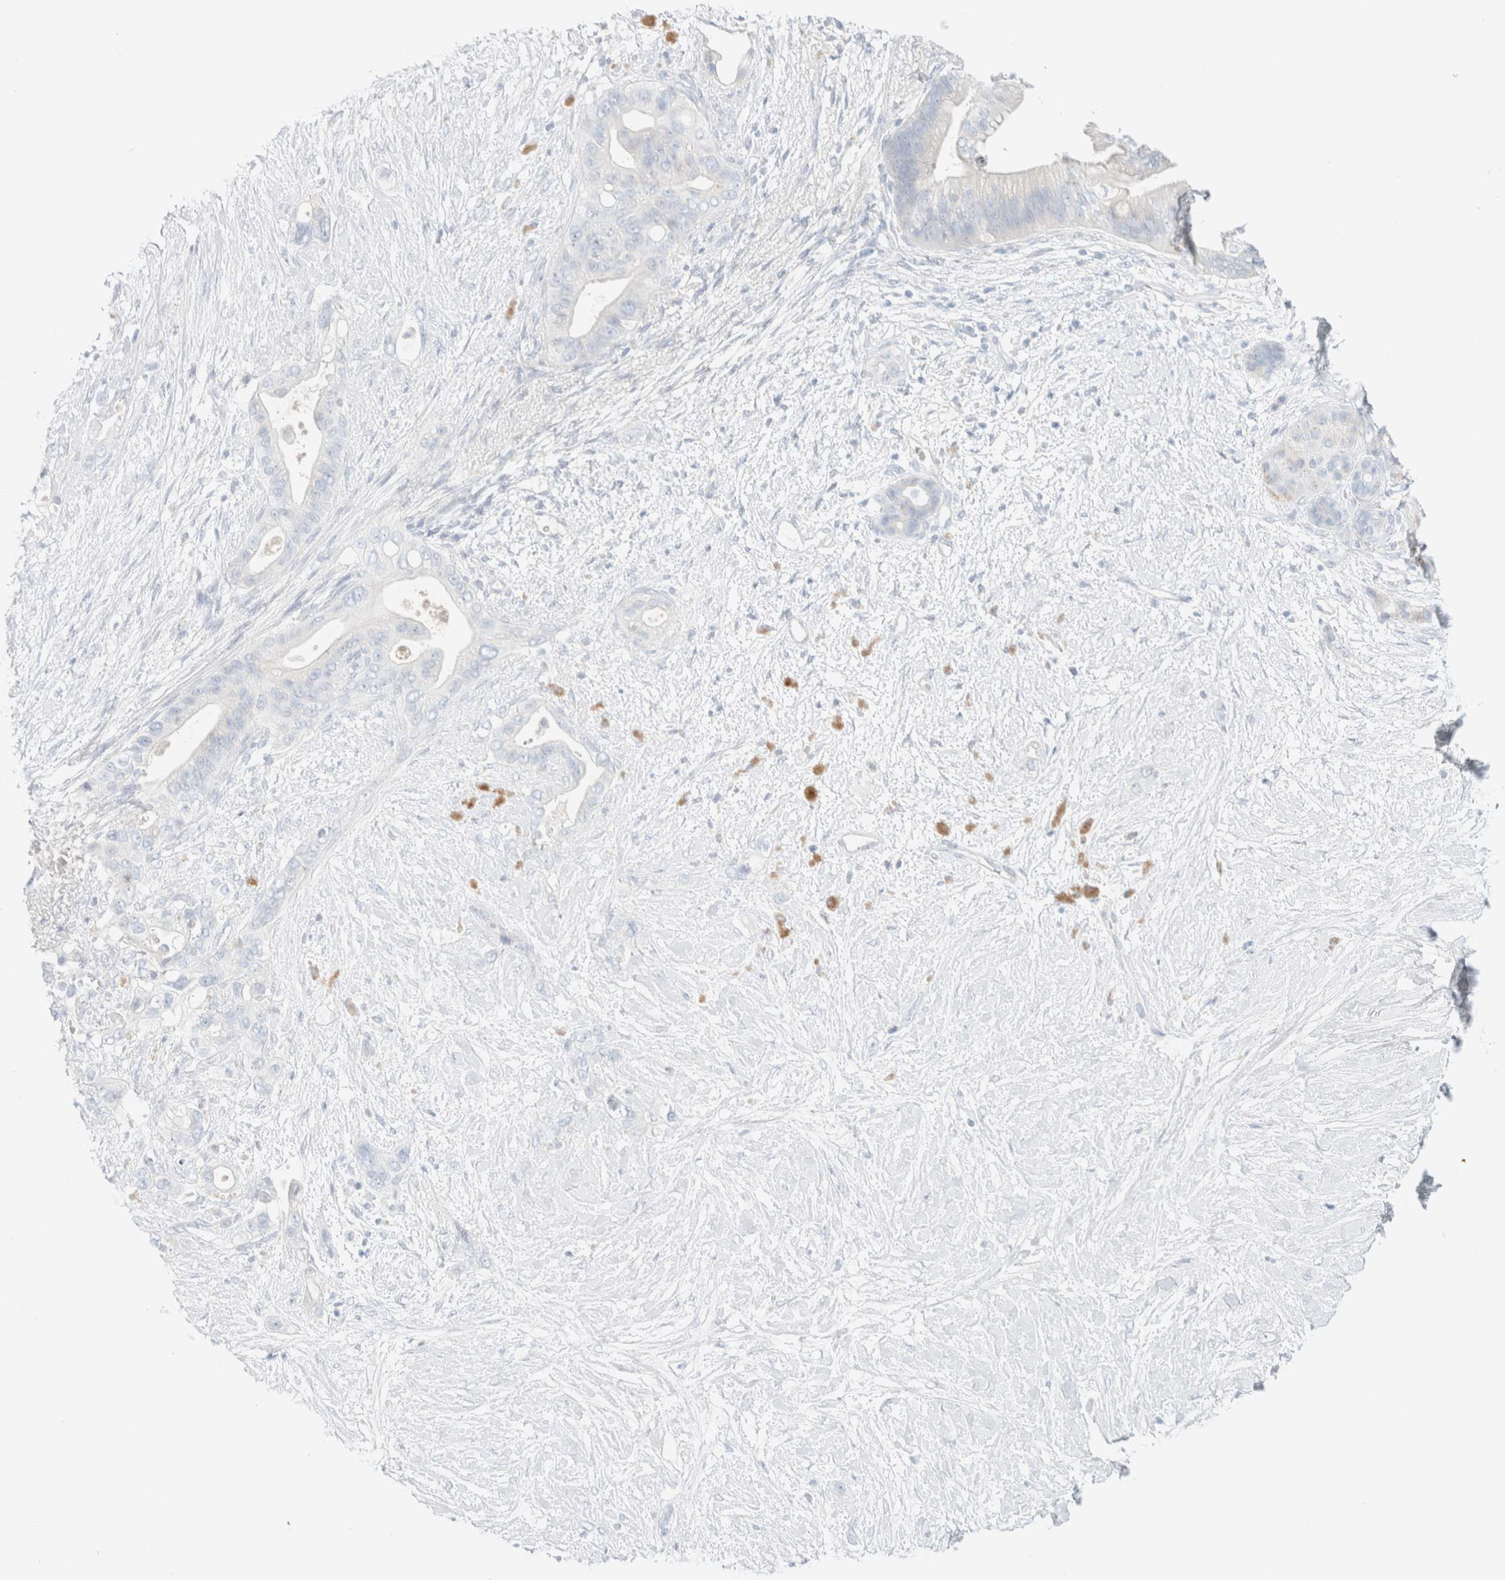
{"staining": {"intensity": "negative", "quantity": "none", "location": "none"}, "tissue": "pancreatic cancer", "cell_type": "Tumor cells", "image_type": "cancer", "snomed": [{"axis": "morphology", "description": "Adenocarcinoma, NOS"}, {"axis": "topography", "description": "Pancreas"}], "caption": "Micrograph shows no protein staining in tumor cells of adenocarcinoma (pancreatic) tissue.", "gene": "CPQ", "patient": {"sex": "male", "age": 53}}